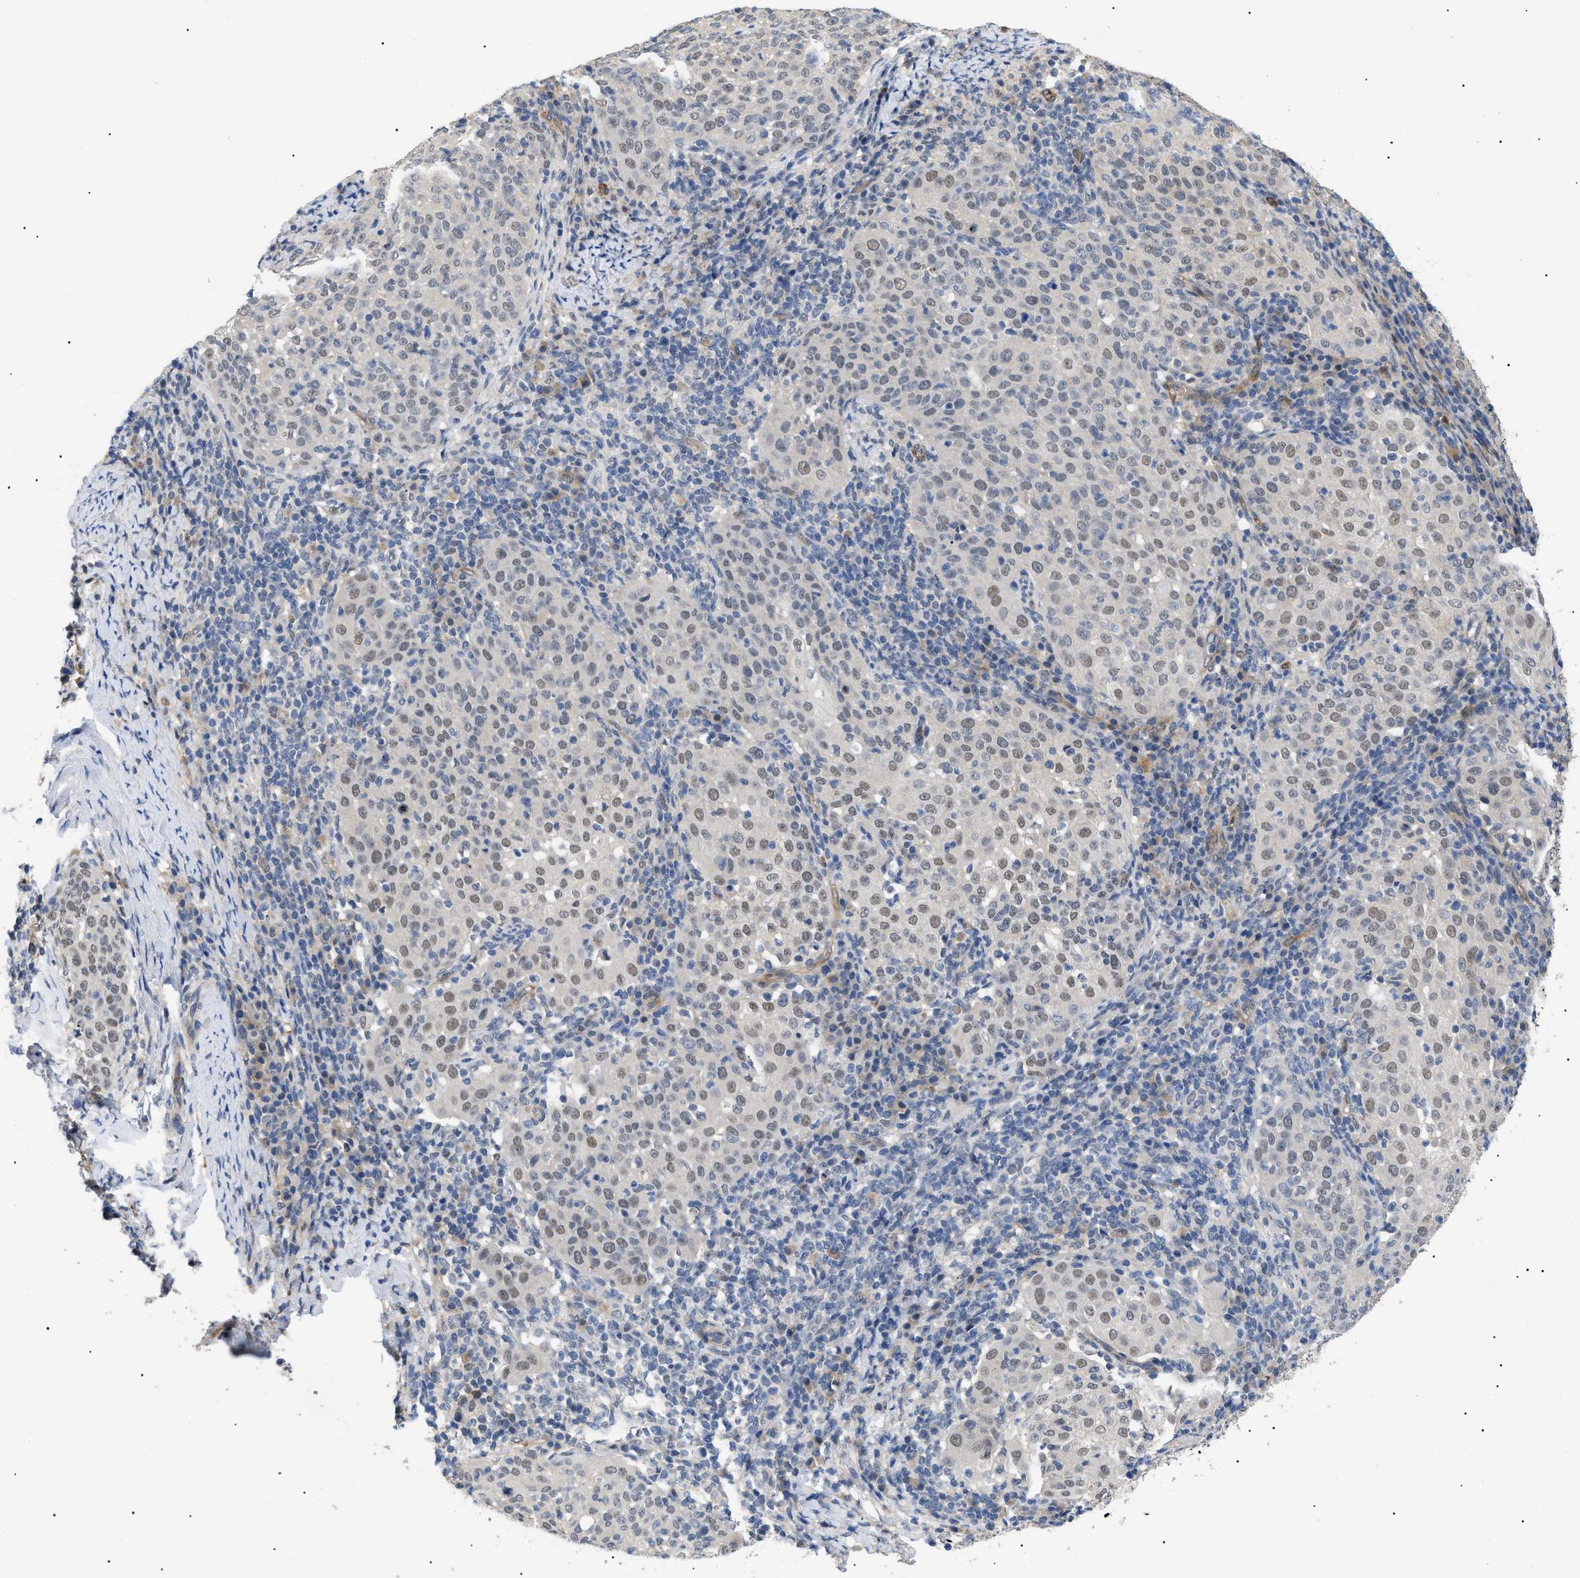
{"staining": {"intensity": "weak", "quantity": ">75%", "location": "nuclear"}, "tissue": "cervical cancer", "cell_type": "Tumor cells", "image_type": "cancer", "snomed": [{"axis": "morphology", "description": "Squamous cell carcinoma, NOS"}, {"axis": "topography", "description": "Cervix"}], "caption": "Weak nuclear staining for a protein is seen in approximately >75% of tumor cells of squamous cell carcinoma (cervical) using immunohistochemistry.", "gene": "CRCP", "patient": {"sex": "female", "age": 51}}